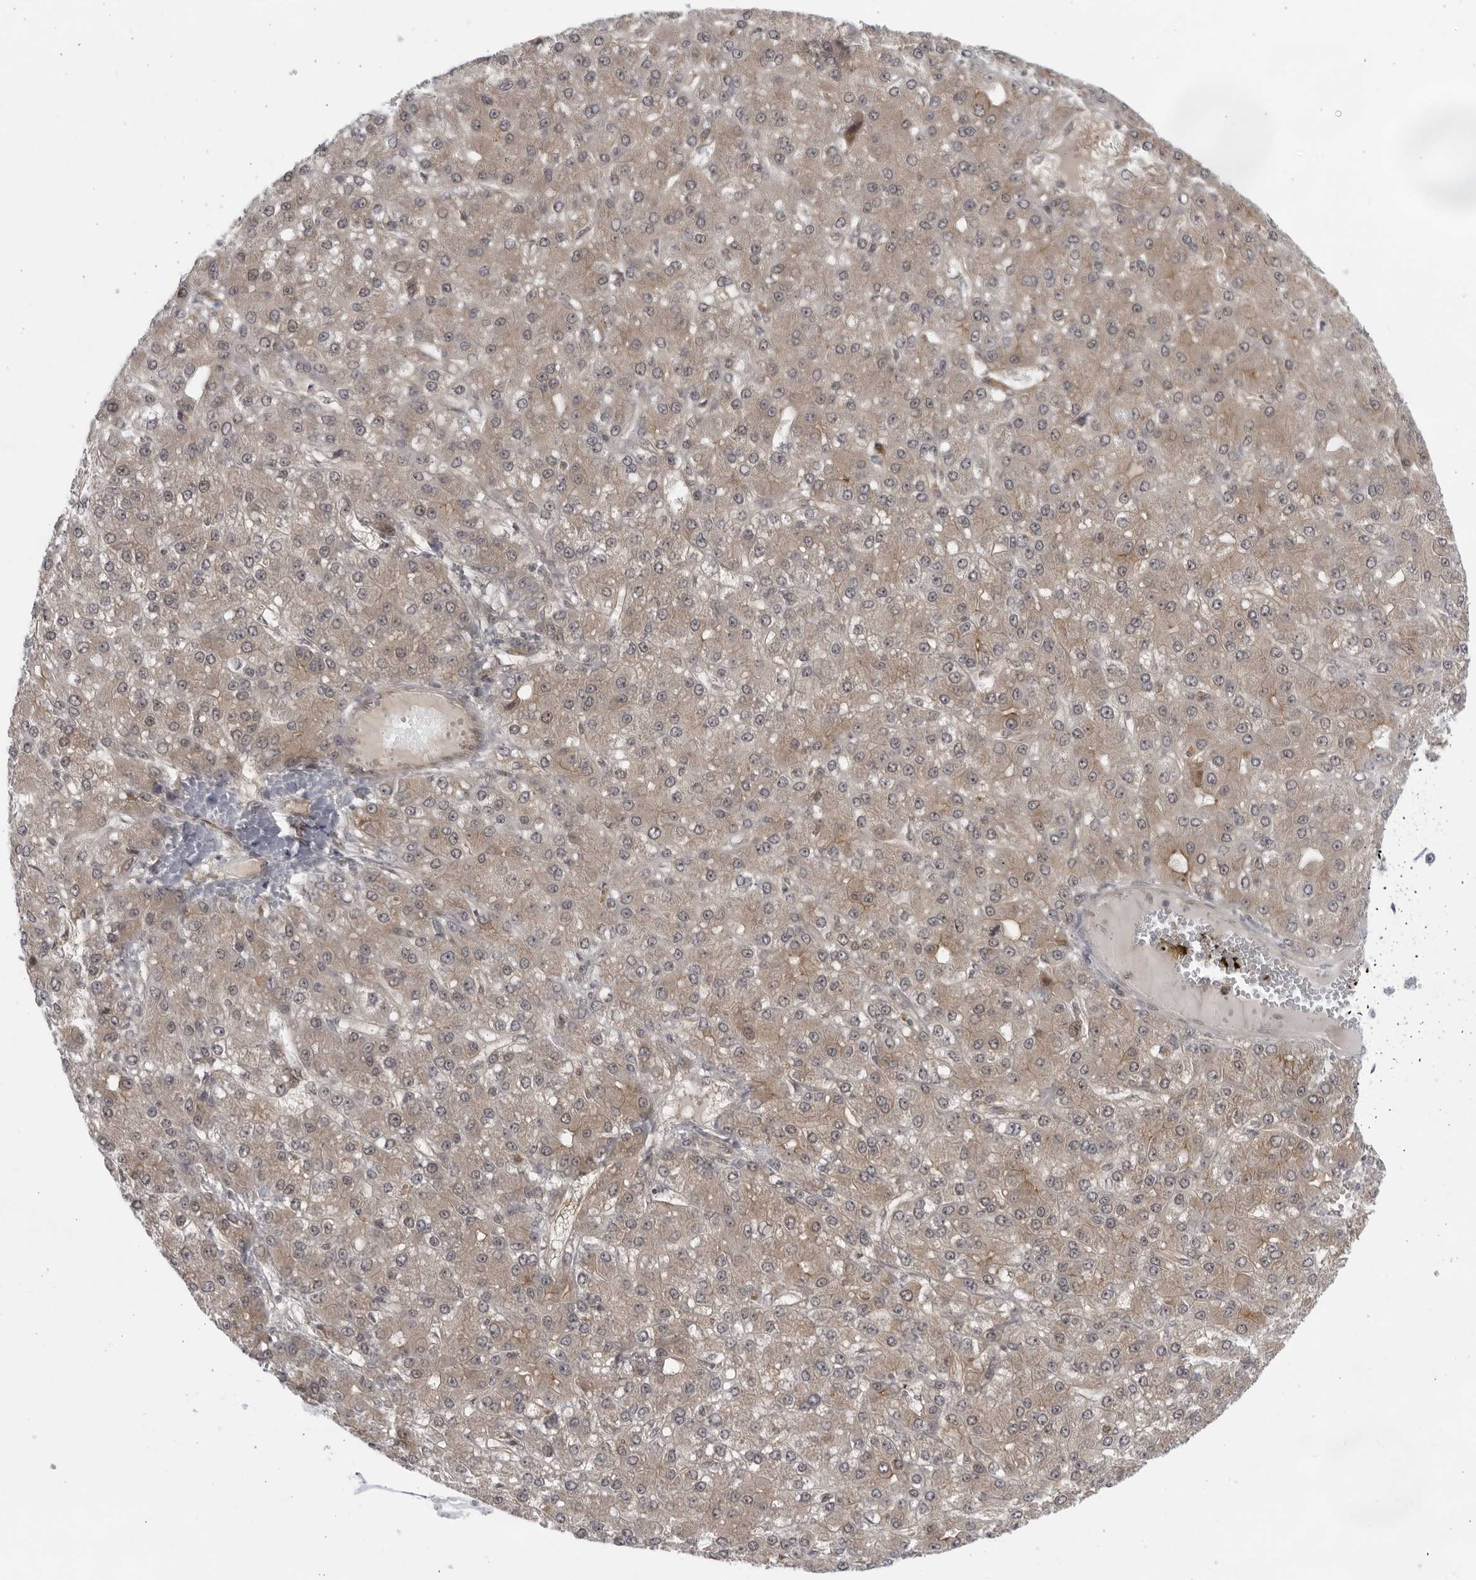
{"staining": {"intensity": "moderate", "quantity": "25%-75%", "location": "cytoplasmic/membranous"}, "tissue": "liver cancer", "cell_type": "Tumor cells", "image_type": "cancer", "snomed": [{"axis": "morphology", "description": "Carcinoma, Hepatocellular, NOS"}, {"axis": "topography", "description": "Liver"}], "caption": "Protein analysis of hepatocellular carcinoma (liver) tissue exhibits moderate cytoplasmic/membranous positivity in about 25%-75% of tumor cells.", "gene": "ITGB3BP", "patient": {"sex": "male", "age": 67}}